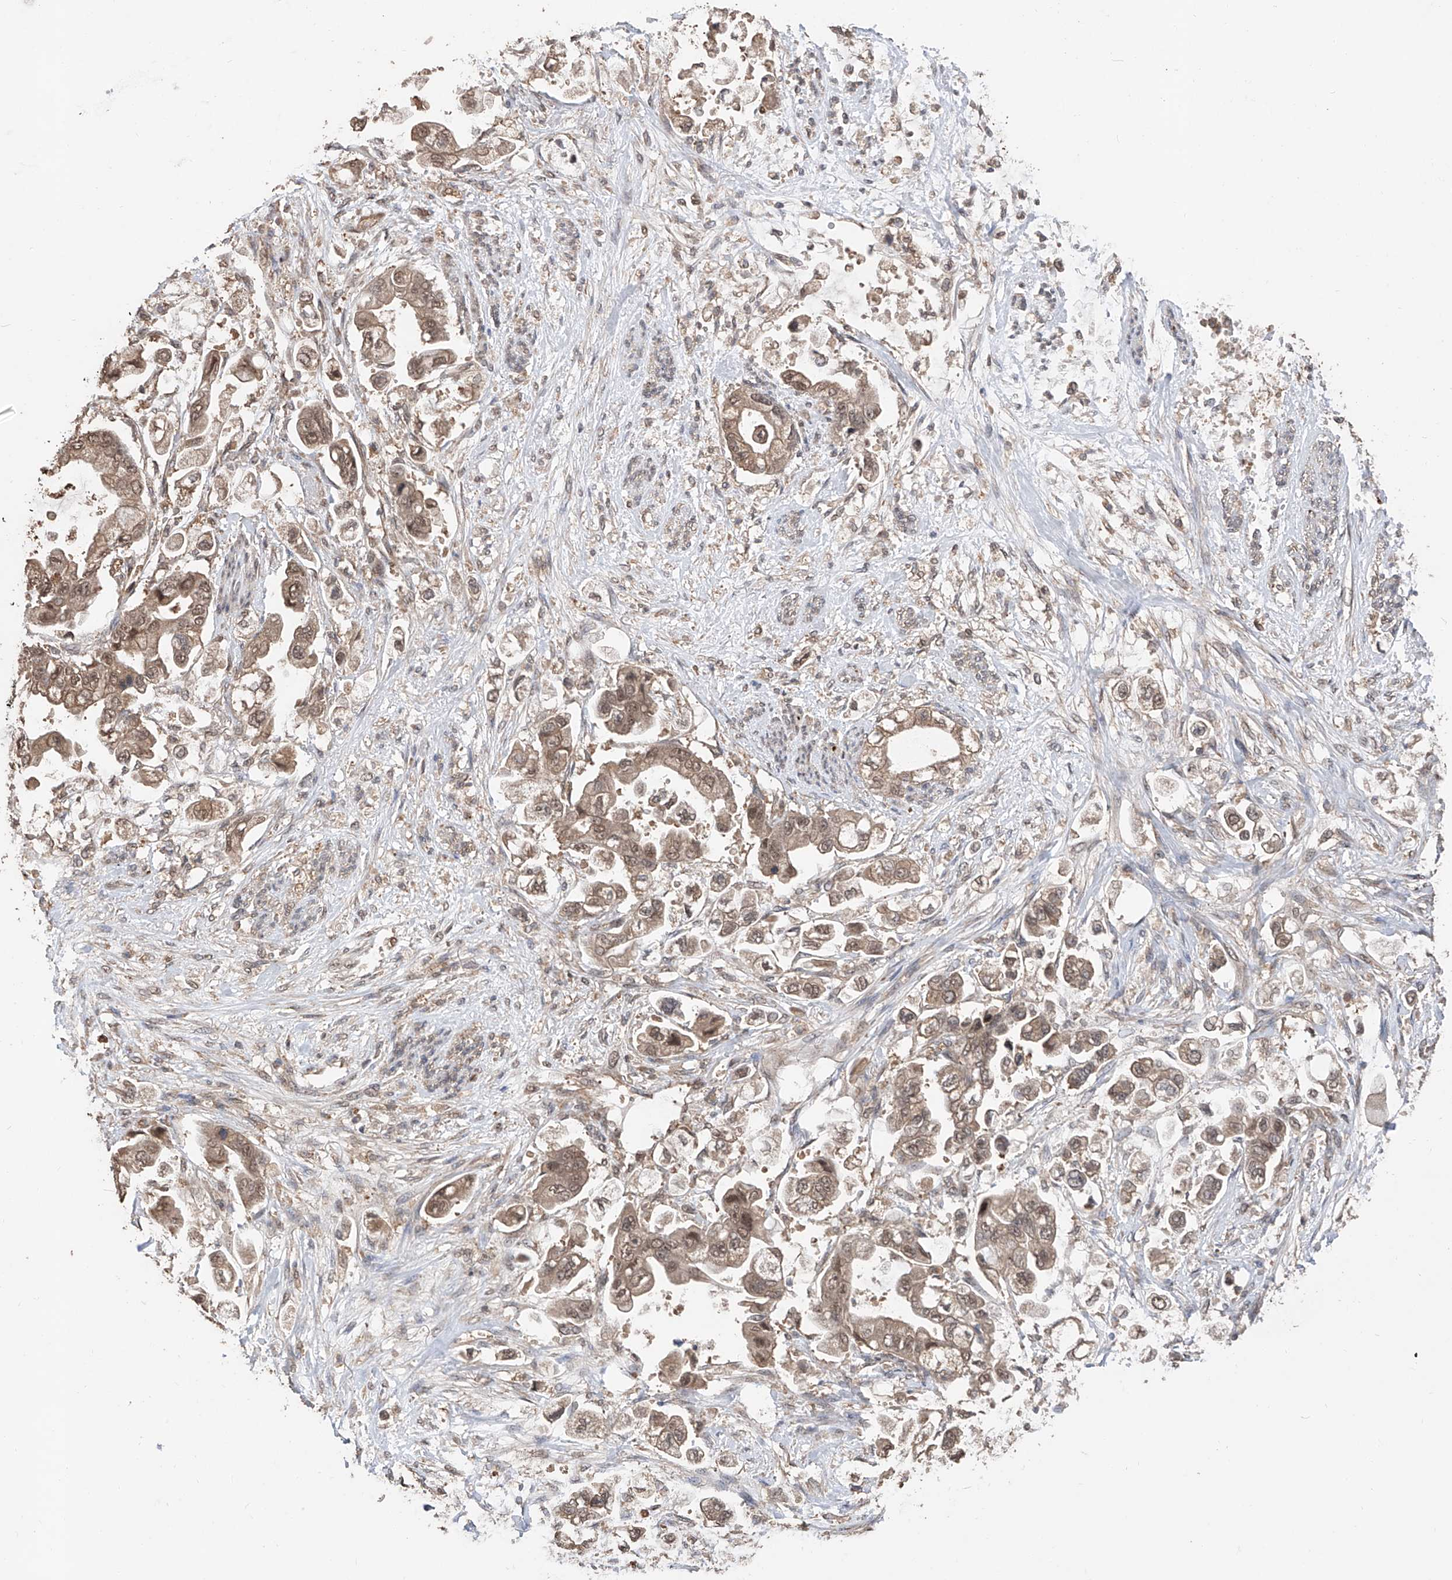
{"staining": {"intensity": "moderate", "quantity": ">75%", "location": "cytoplasmic/membranous,nuclear"}, "tissue": "stomach cancer", "cell_type": "Tumor cells", "image_type": "cancer", "snomed": [{"axis": "morphology", "description": "Adenocarcinoma, NOS"}, {"axis": "topography", "description": "Stomach"}], "caption": "The histopathology image displays immunohistochemical staining of stomach cancer. There is moderate cytoplasmic/membranous and nuclear staining is seen in about >75% of tumor cells.", "gene": "FAM135A", "patient": {"sex": "male", "age": 62}}